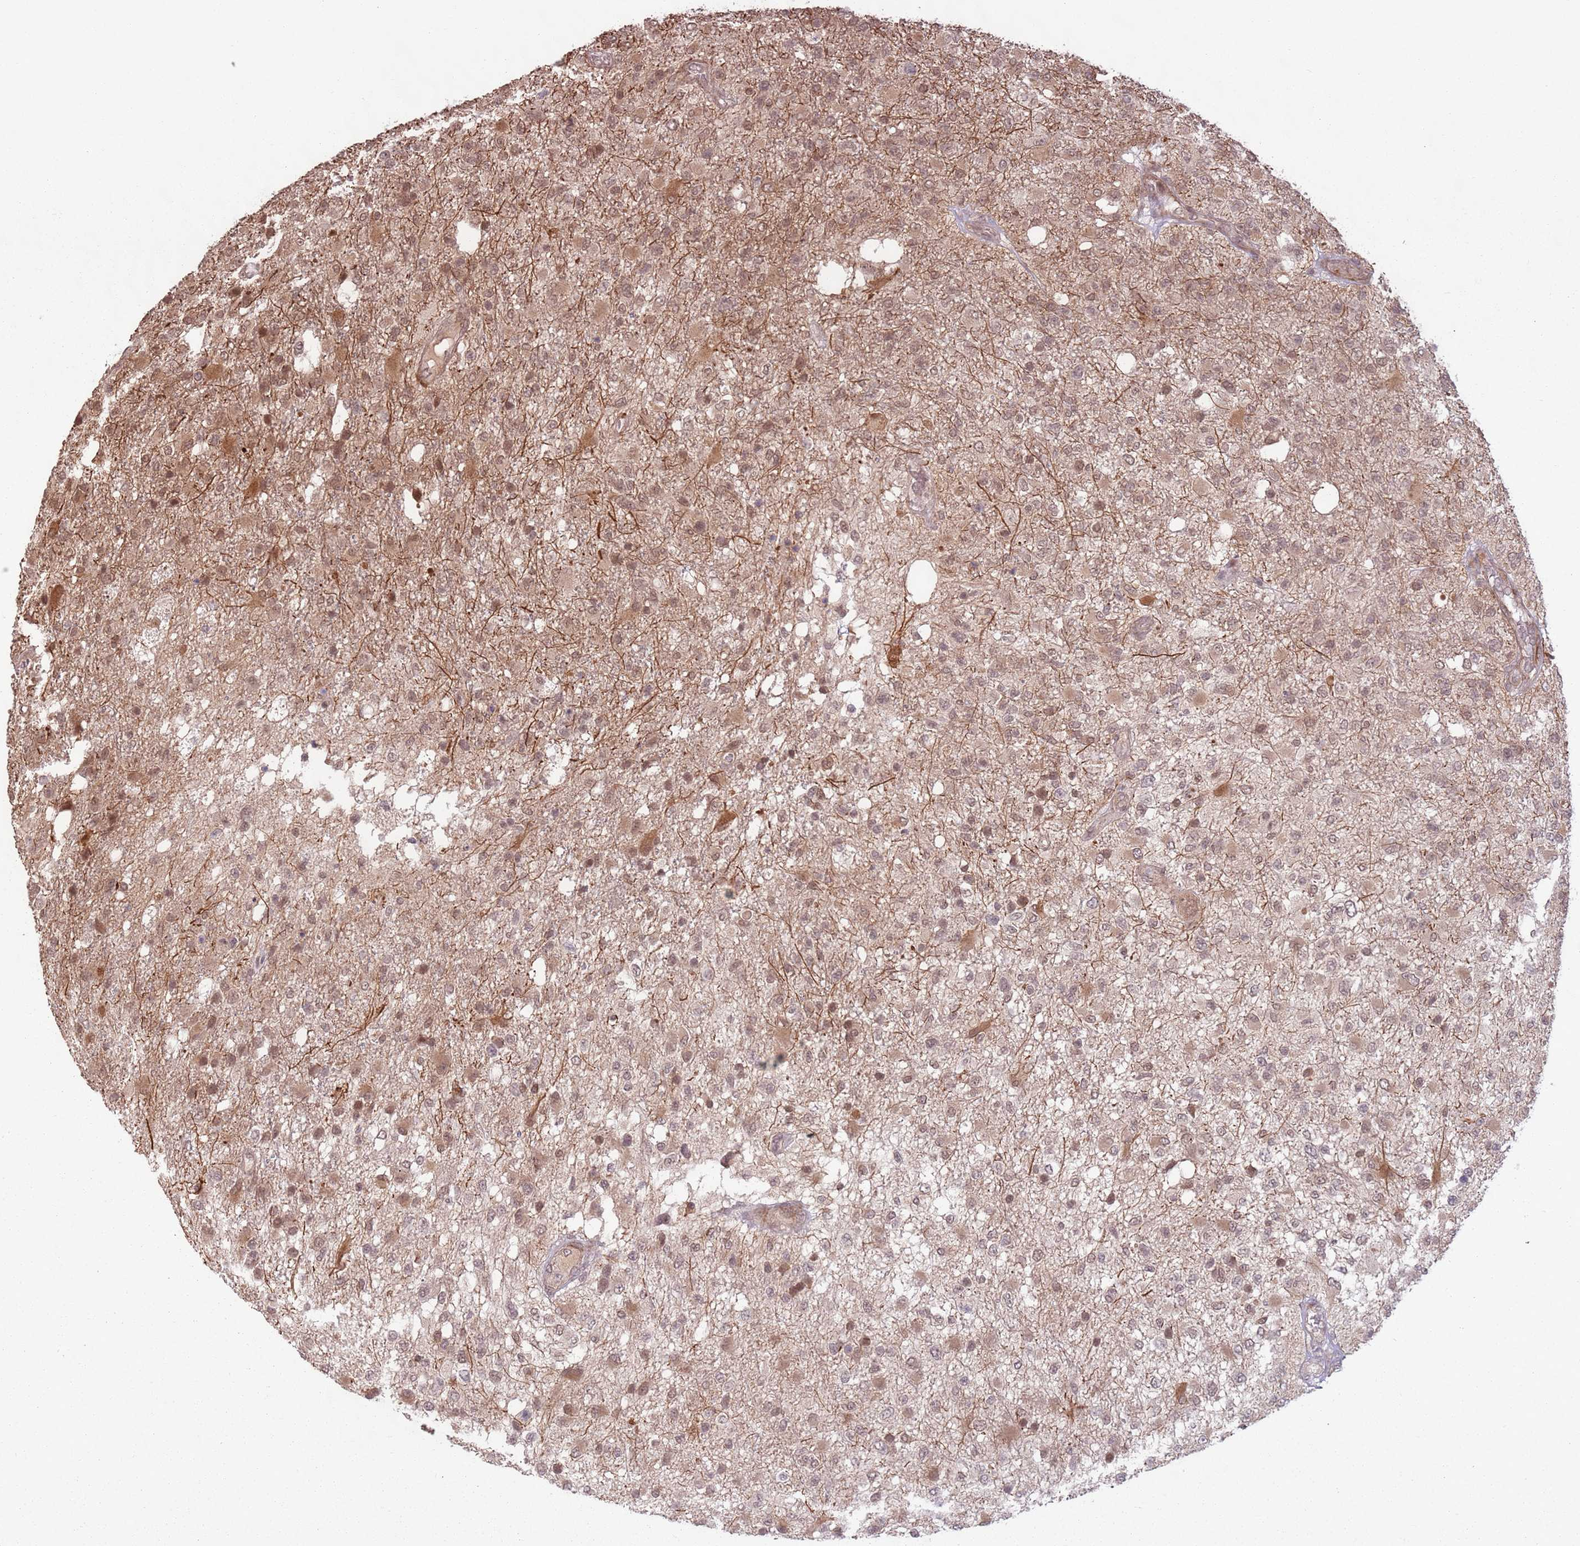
{"staining": {"intensity": "moderate", "quantity": ">75%", "location": "cytoplasmic/membranous,nuclear"}, "tissue": "glioma", "cell_type": "Tumor cells", "image_type": "cancer", "snomed": [{"axis": "morphology", "description": "Glioma, malignant, High grade"}, {"axis": "topography", "description": "Brain"}], "caption": "Malignant glioma (high-grade) tissue exhibits moderate cytoplasmic/membranous and nuclear positivity in about >75% of tumor cells The protein is stained brown, and the nuclei are stained in blue (DAB (3,3'-diaminobenzidine) IHC with brightfield microscopy, high magnification).", "gene": "CCDC154", "patient": {"sex": "female", "age": 74}}